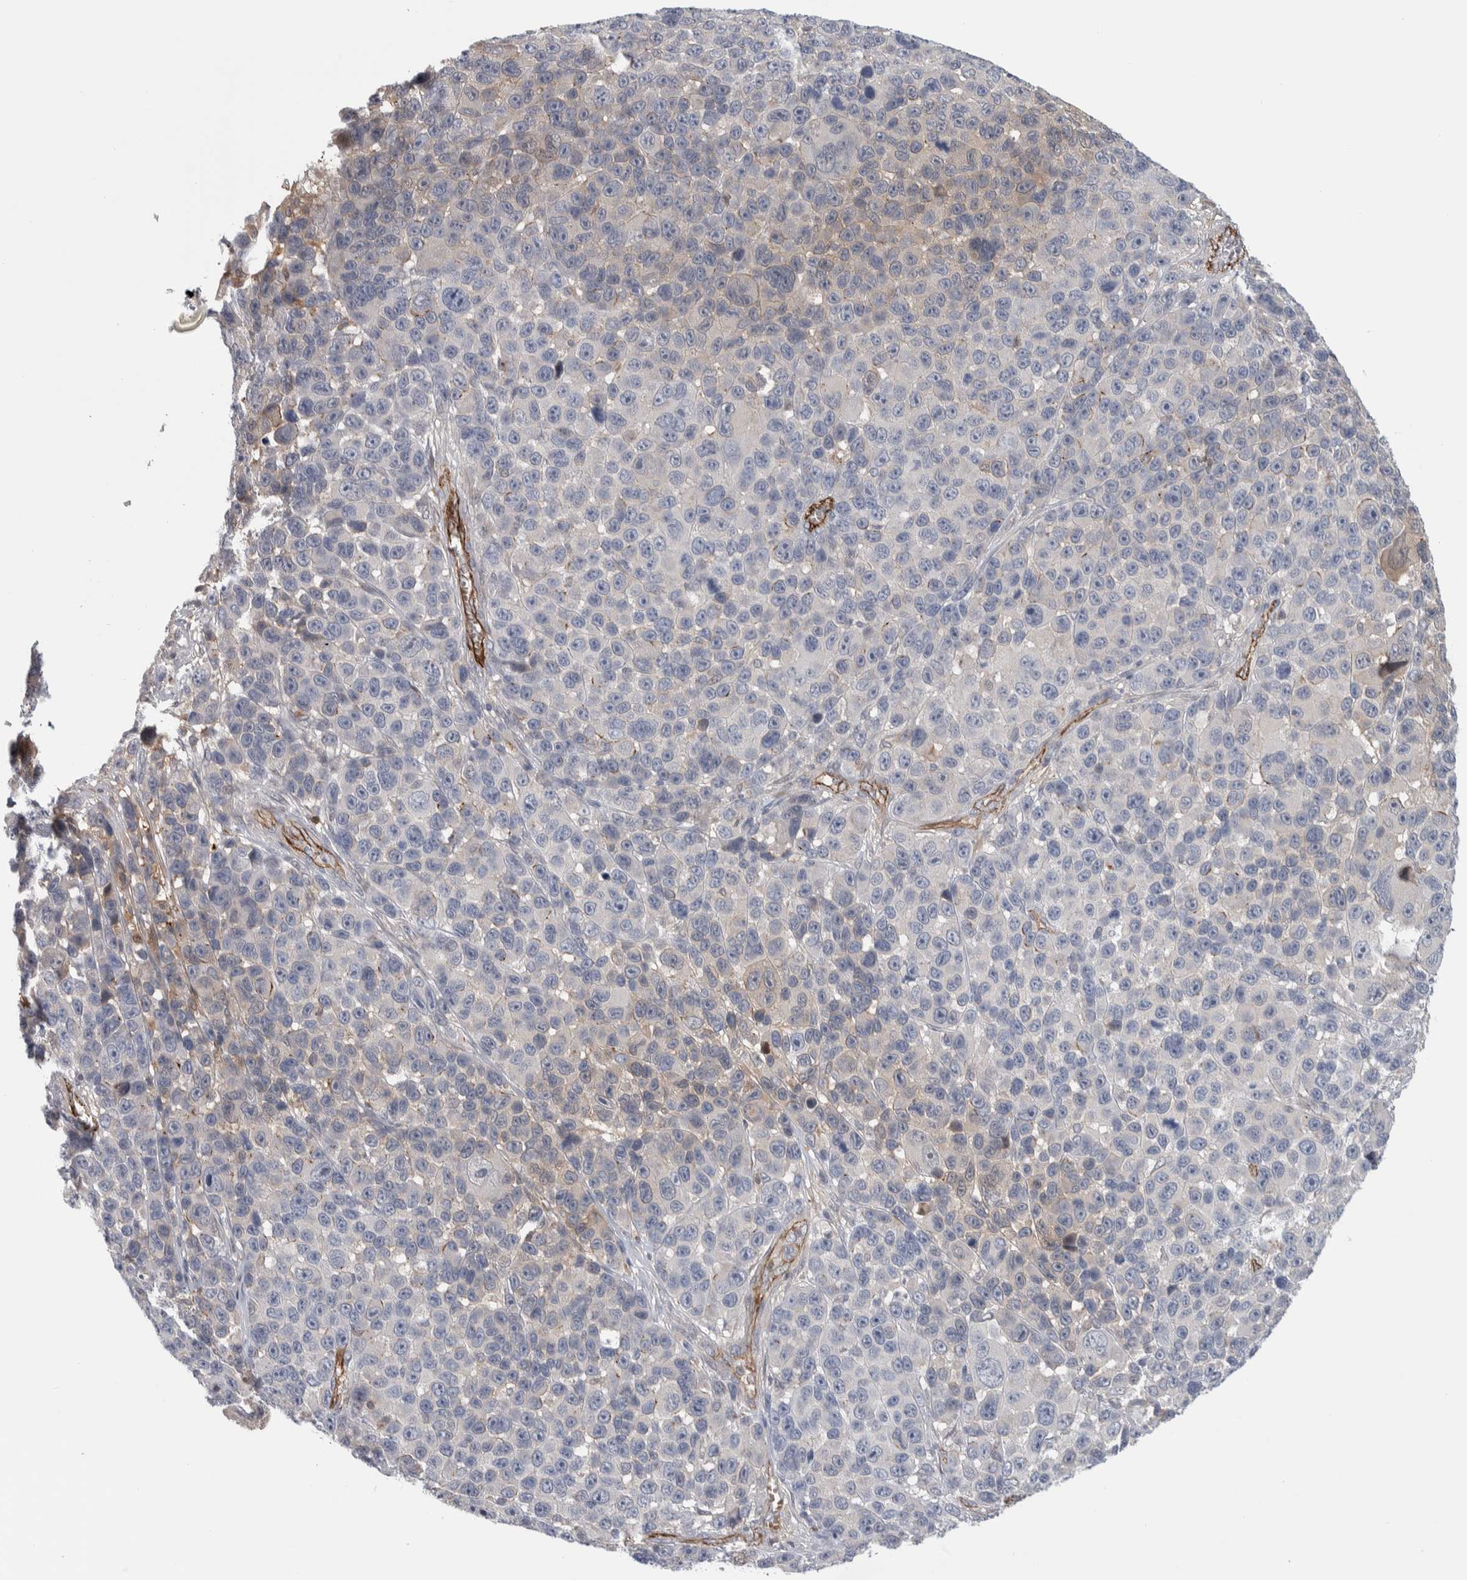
{"staining": {"intensity": "negative", "quantity": "none", "location": "none"}, "tissue": "melanoma", "cell_type": "Tumor cells", "image_type": "cancer", "snomed": [{"axis": "morphology", "description": "Malignant melanoma, NOS"}, {"axis": "topography", "description": "Skin"}], "caption": "The micrograph reveals no significant positivity in tumor cells of melanoma.", "gene": "ZNF862", "patient": {"sex": "male", "age": 53}}